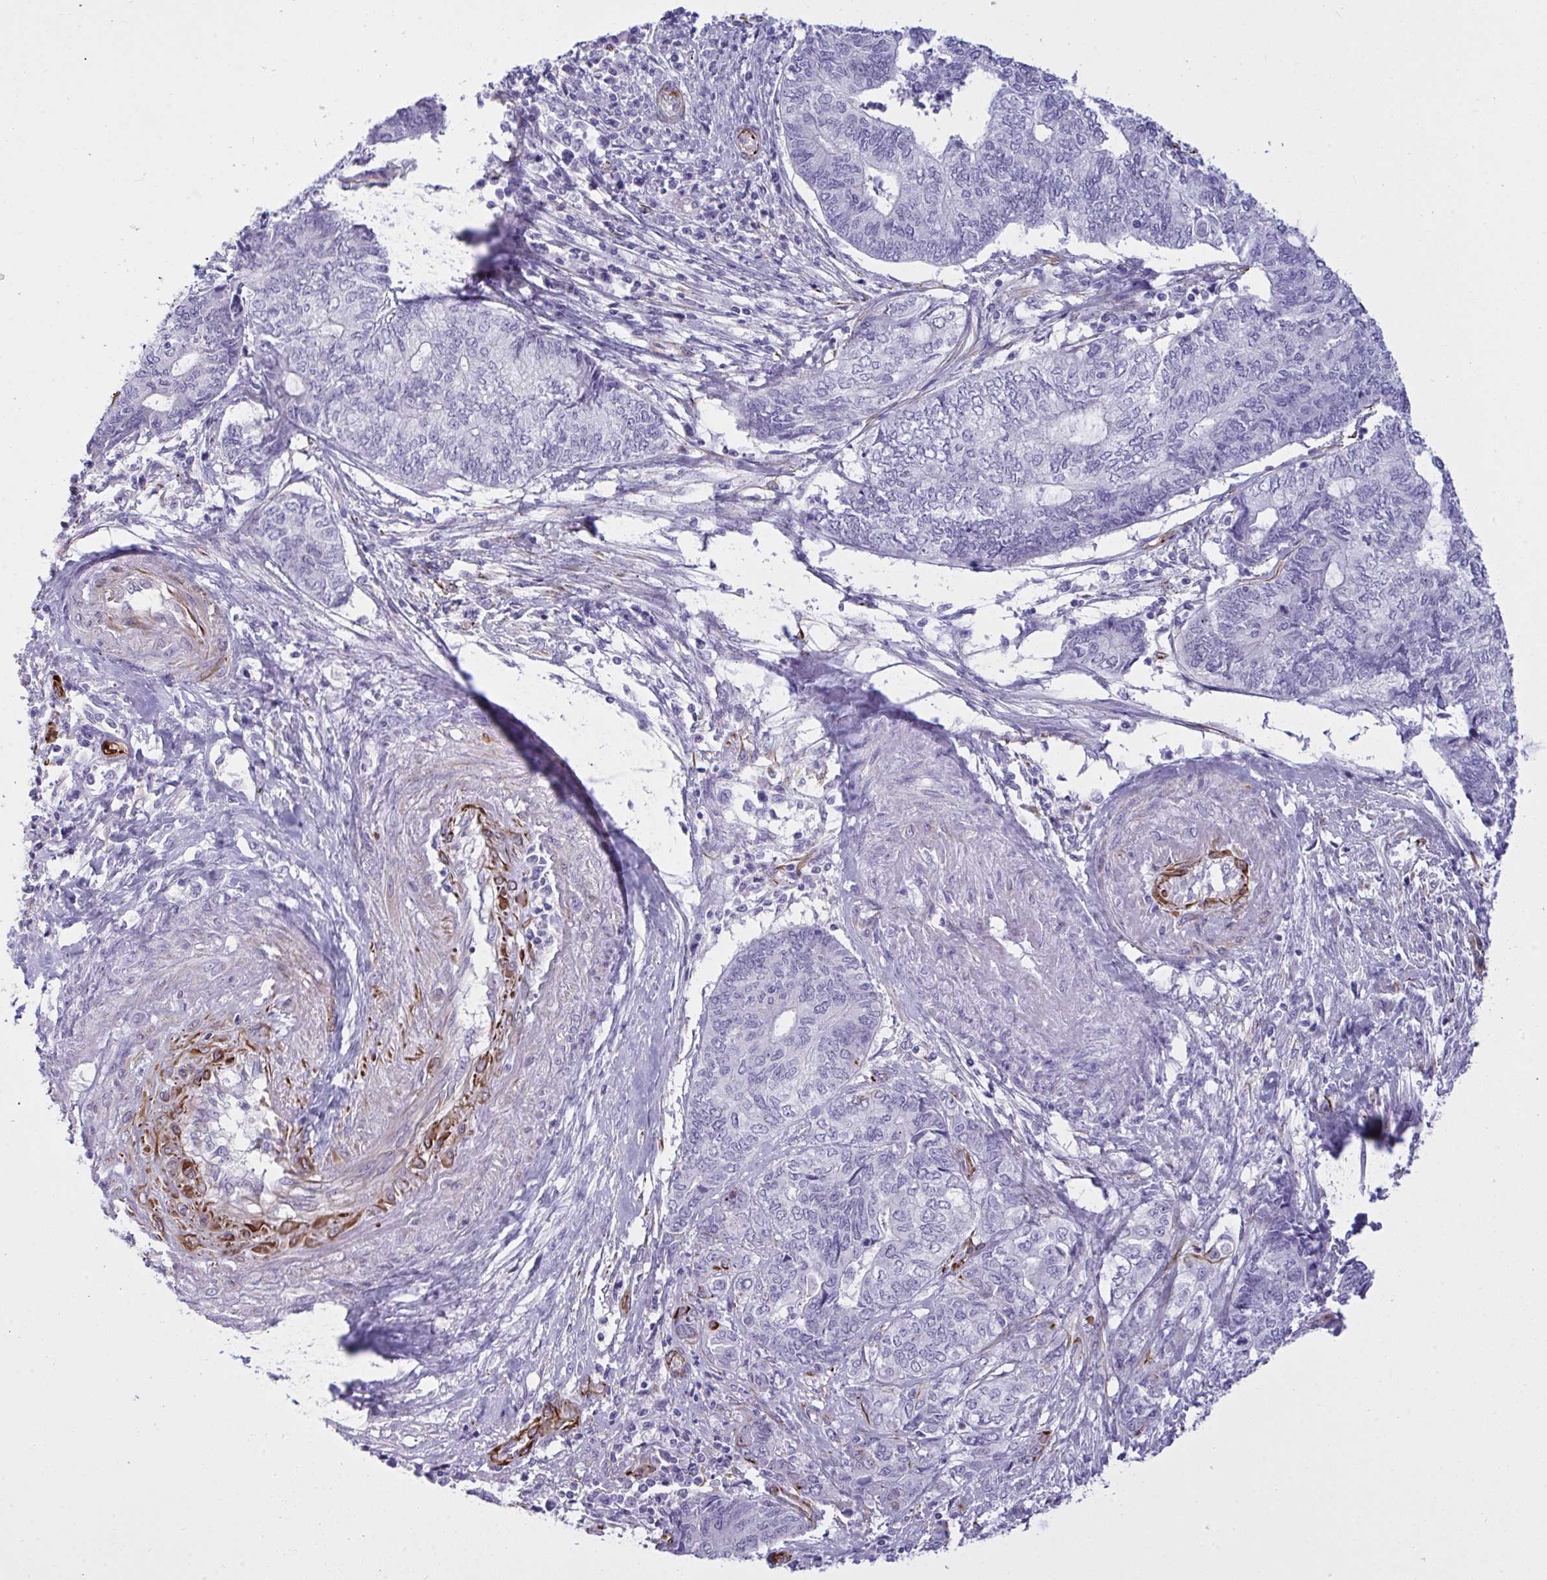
{"staining": {"intensity": "negative", "quantity": "none", "location": "none"}, "tissue": "endometrial cancer", "cell_type": "Tumor cells", "image_type": "cancer", "snomed": [{"axis": "morphology", "description": "Adenocarcinoma, NOS"}, {"axis": "topography", "description": "Uterus"}, {"axis": "topography", "description": "Endometrium"}], "caption": "Human endometrial cancer stained for a protein using immunohistochemistry (IHC) displays no positivity in tumor cells.", "gene": "SLC35B1", "patient": {"sex": "female", "age": 70}}